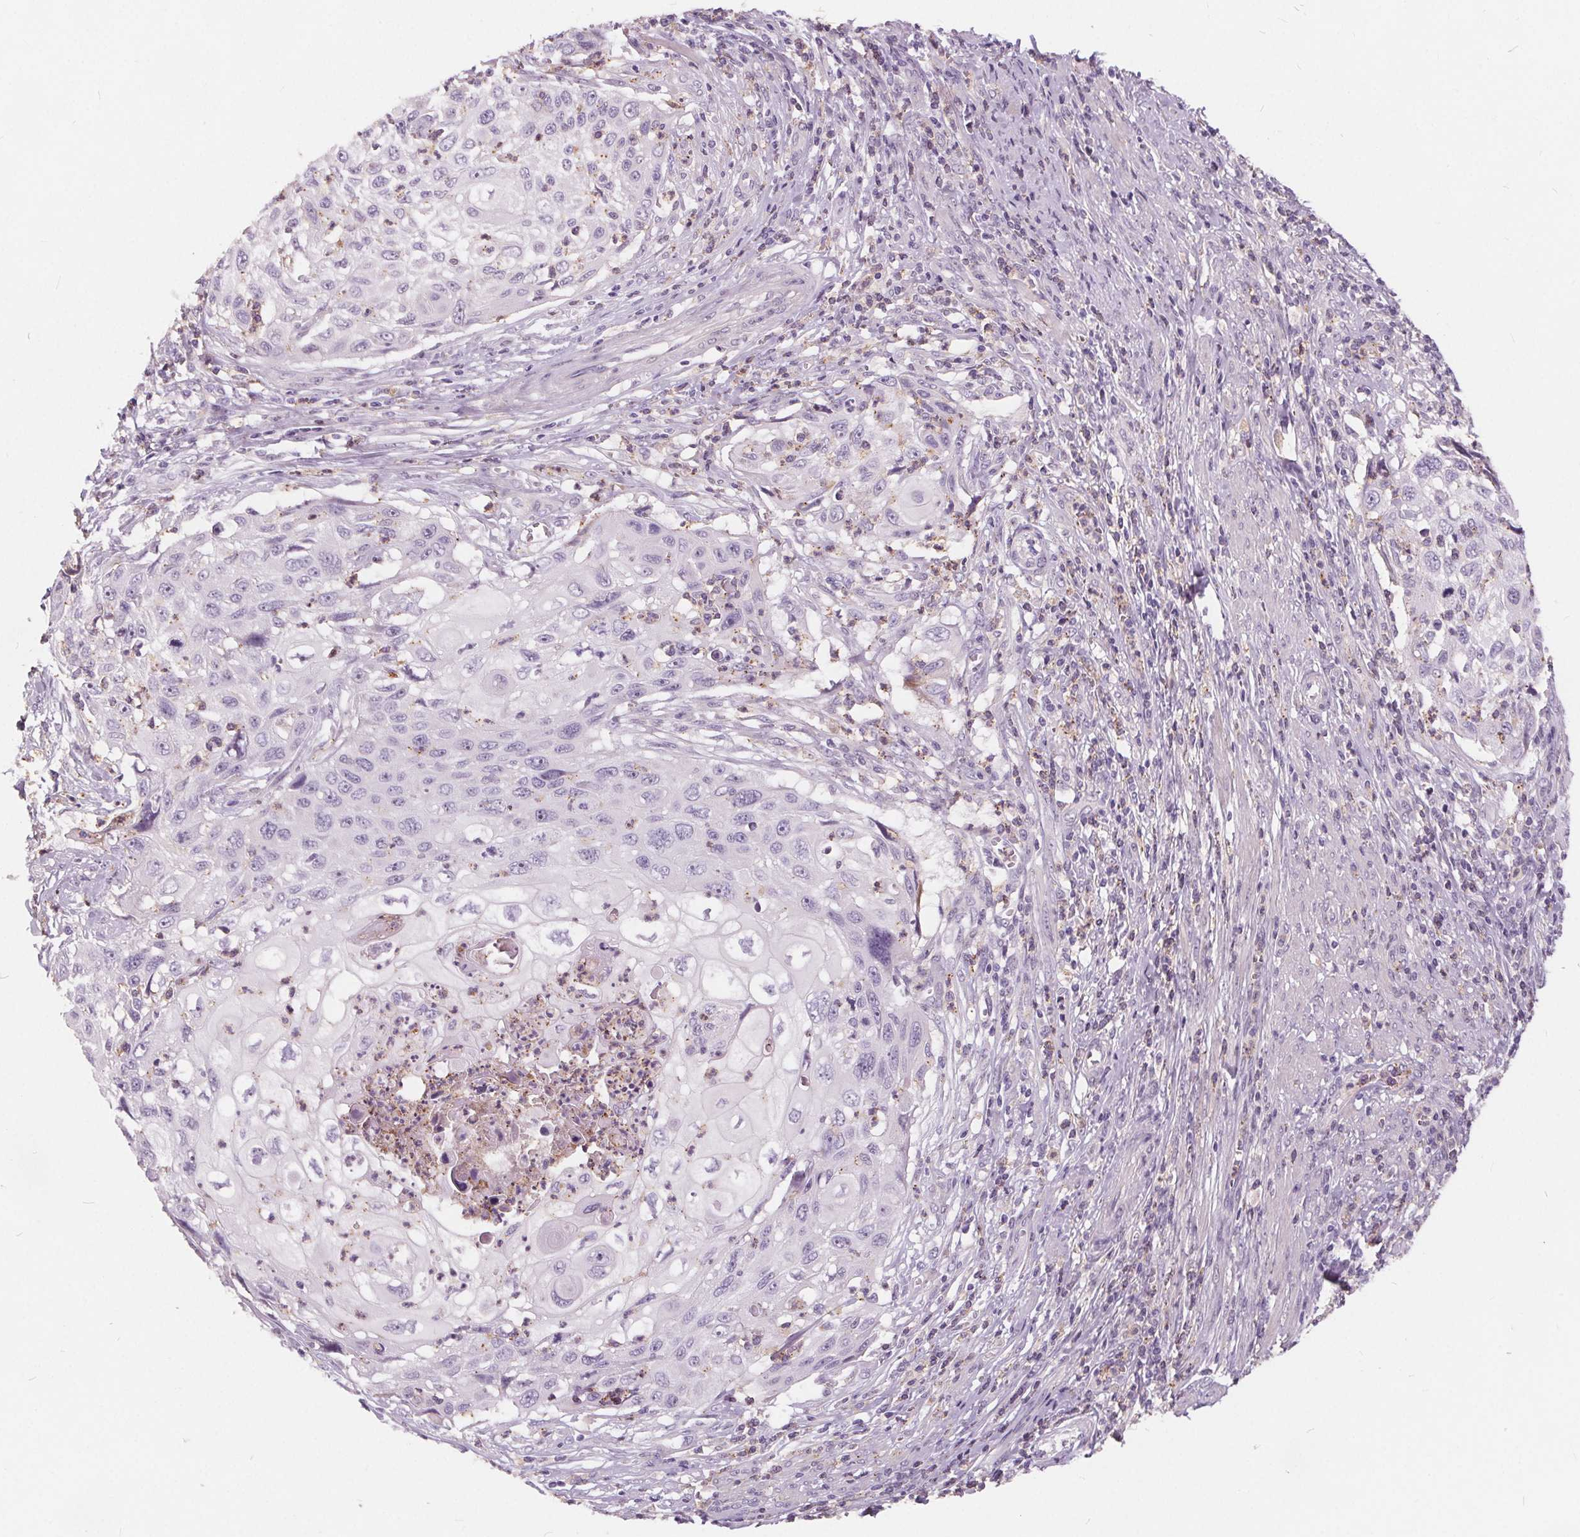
{"staining": {"intensity": "negative", "quantity": "none", "location": "none"}, "tissue": "cervical cancer", "cell_type": "Tumor cells", "image_type": "cancer", "snomed": [{"axis": "morphology", "description": "Squamous cell carcinoma, NOS"}, {"axis": "topography", "description": "Cervix"}], "caption": "DAB immunohistochemical staining of cervical squamous cell carcinoma exhibits no significant staining in tumor cells.", "gene": "HAAO", "patient": {"sex": "female", "age": 70}}